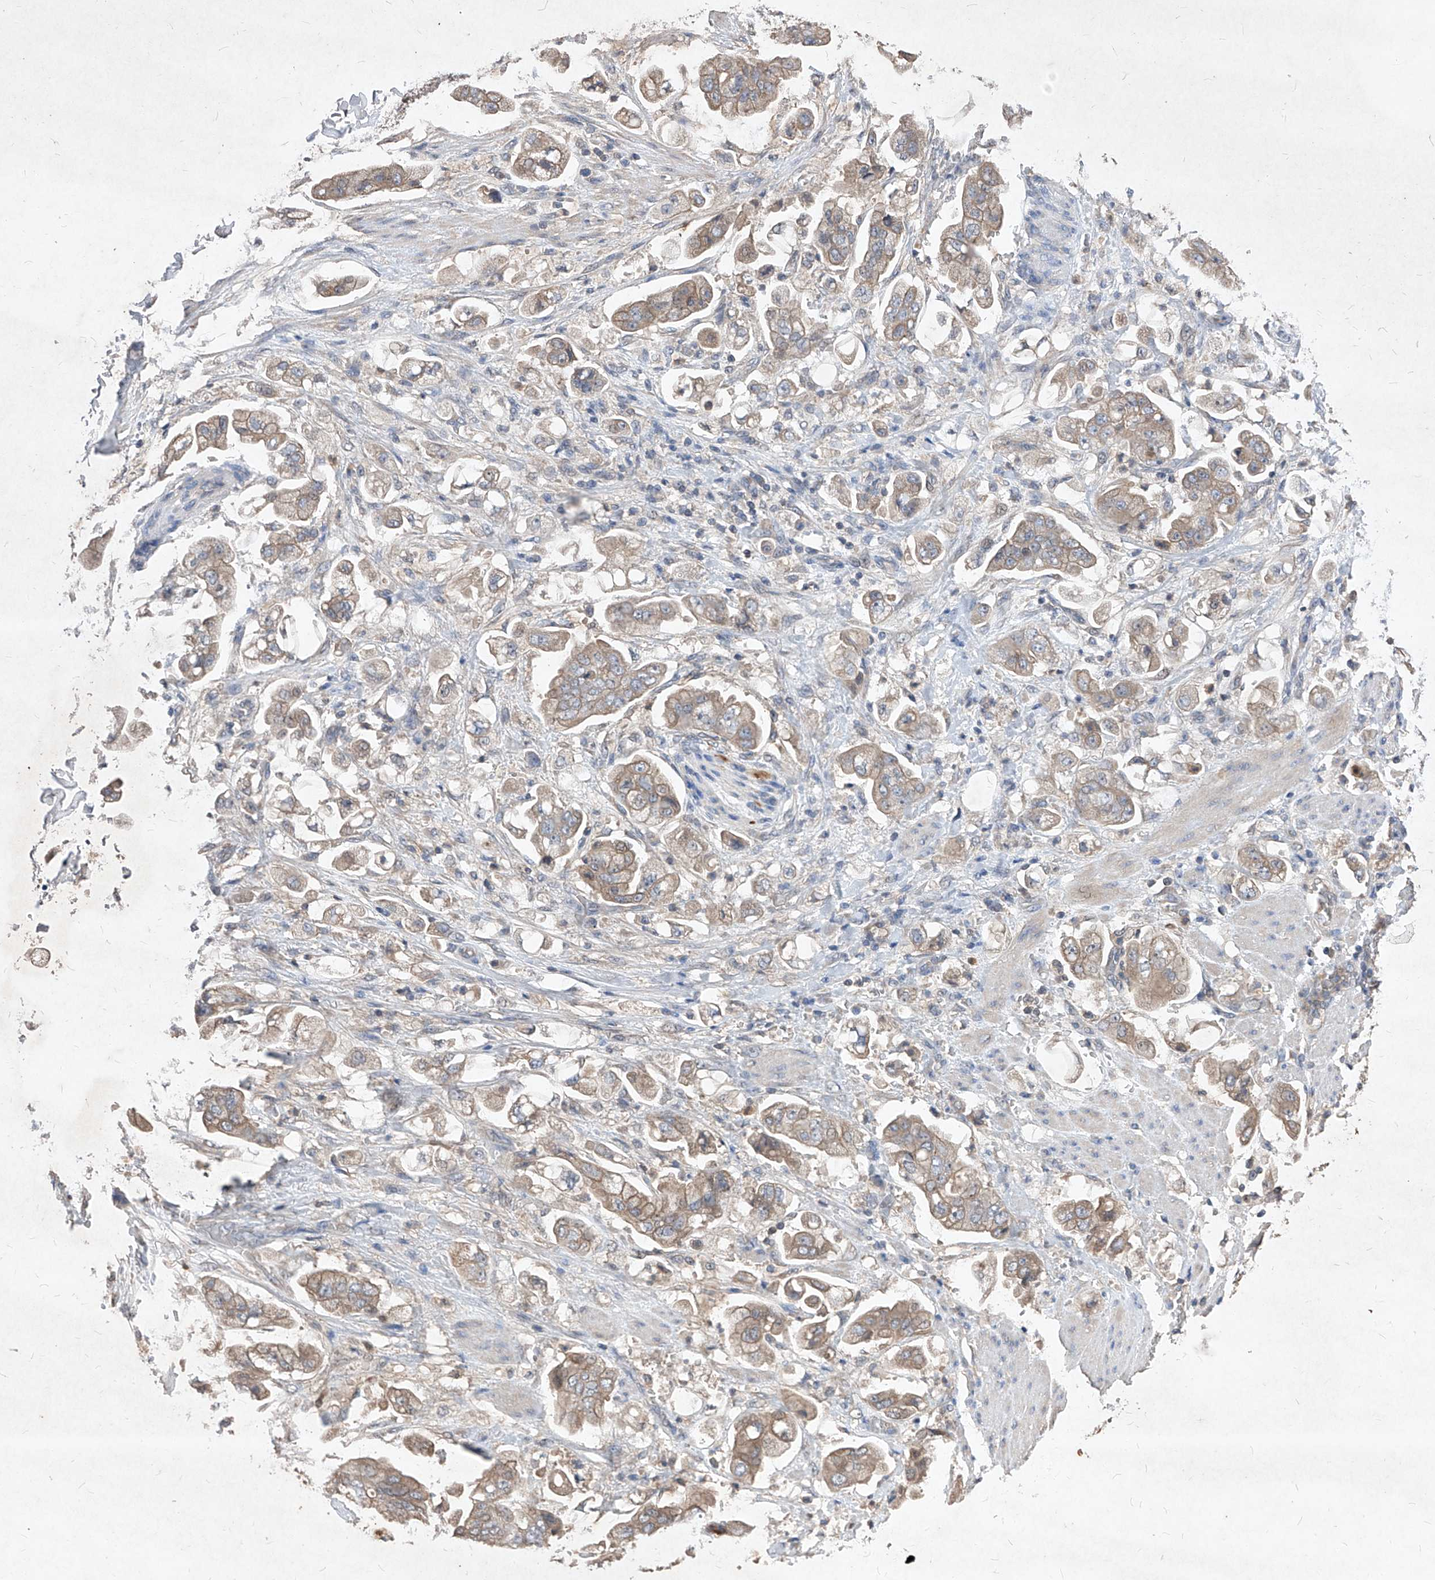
{"staining": {"intensity": "weak", "quantity": ">75%", "location": "cytoplasmic/membranous"}, "tissue": "stomach cancer", "cell_type": "Tumor cells", "image_type": "cancer", "snomed": [{"axis": "morphology", "description": "Adenocarcinoma, NOS"}, {"axis": "topography", "description": "Stomach"}], "caption": "A brown stain labels weak cytoplasmic/membranous staining of a protein in stomach adenocarcinoma tumor cells.", "gene": "SYNGR1", "patient": {"sex": "male", "age": 62}}